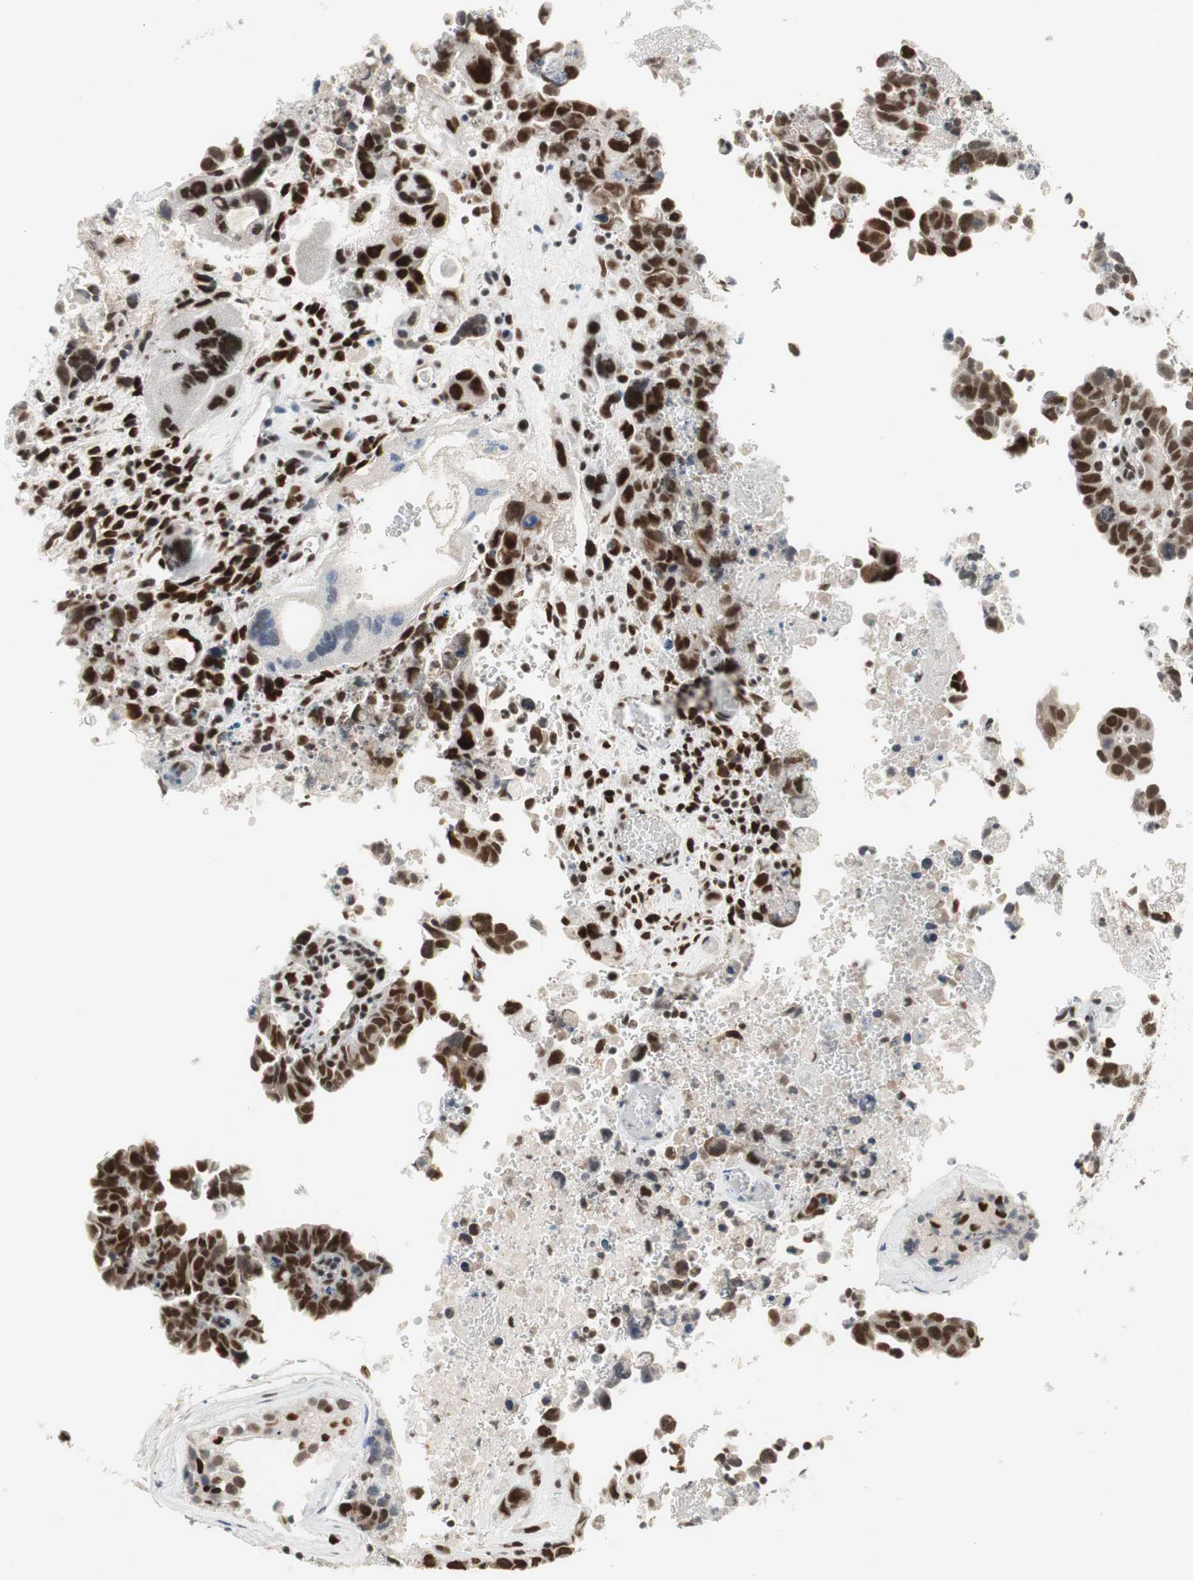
{"staining": {"intensity": "strong", "quantity": ">75%", "location": "nuclear"}, "tissue": "testis cancer", "cell_type": "Tumor cells", "image_type": "cancer", "snomed": [{"axis": "morphology", "description": "Carcinoma, Embryonal, NOS"}, {"axis": "topography", "description": "Testis"}], "caption": "High-power microscopy captured an immunohistochemistry (IHC) photomicrograph of embryonal carcinoma (testis), revealing strong nuclear expression in about >75% of tumor cells.", "gene": "RTF1", "patient": {"sex": "male", "age": 28}}